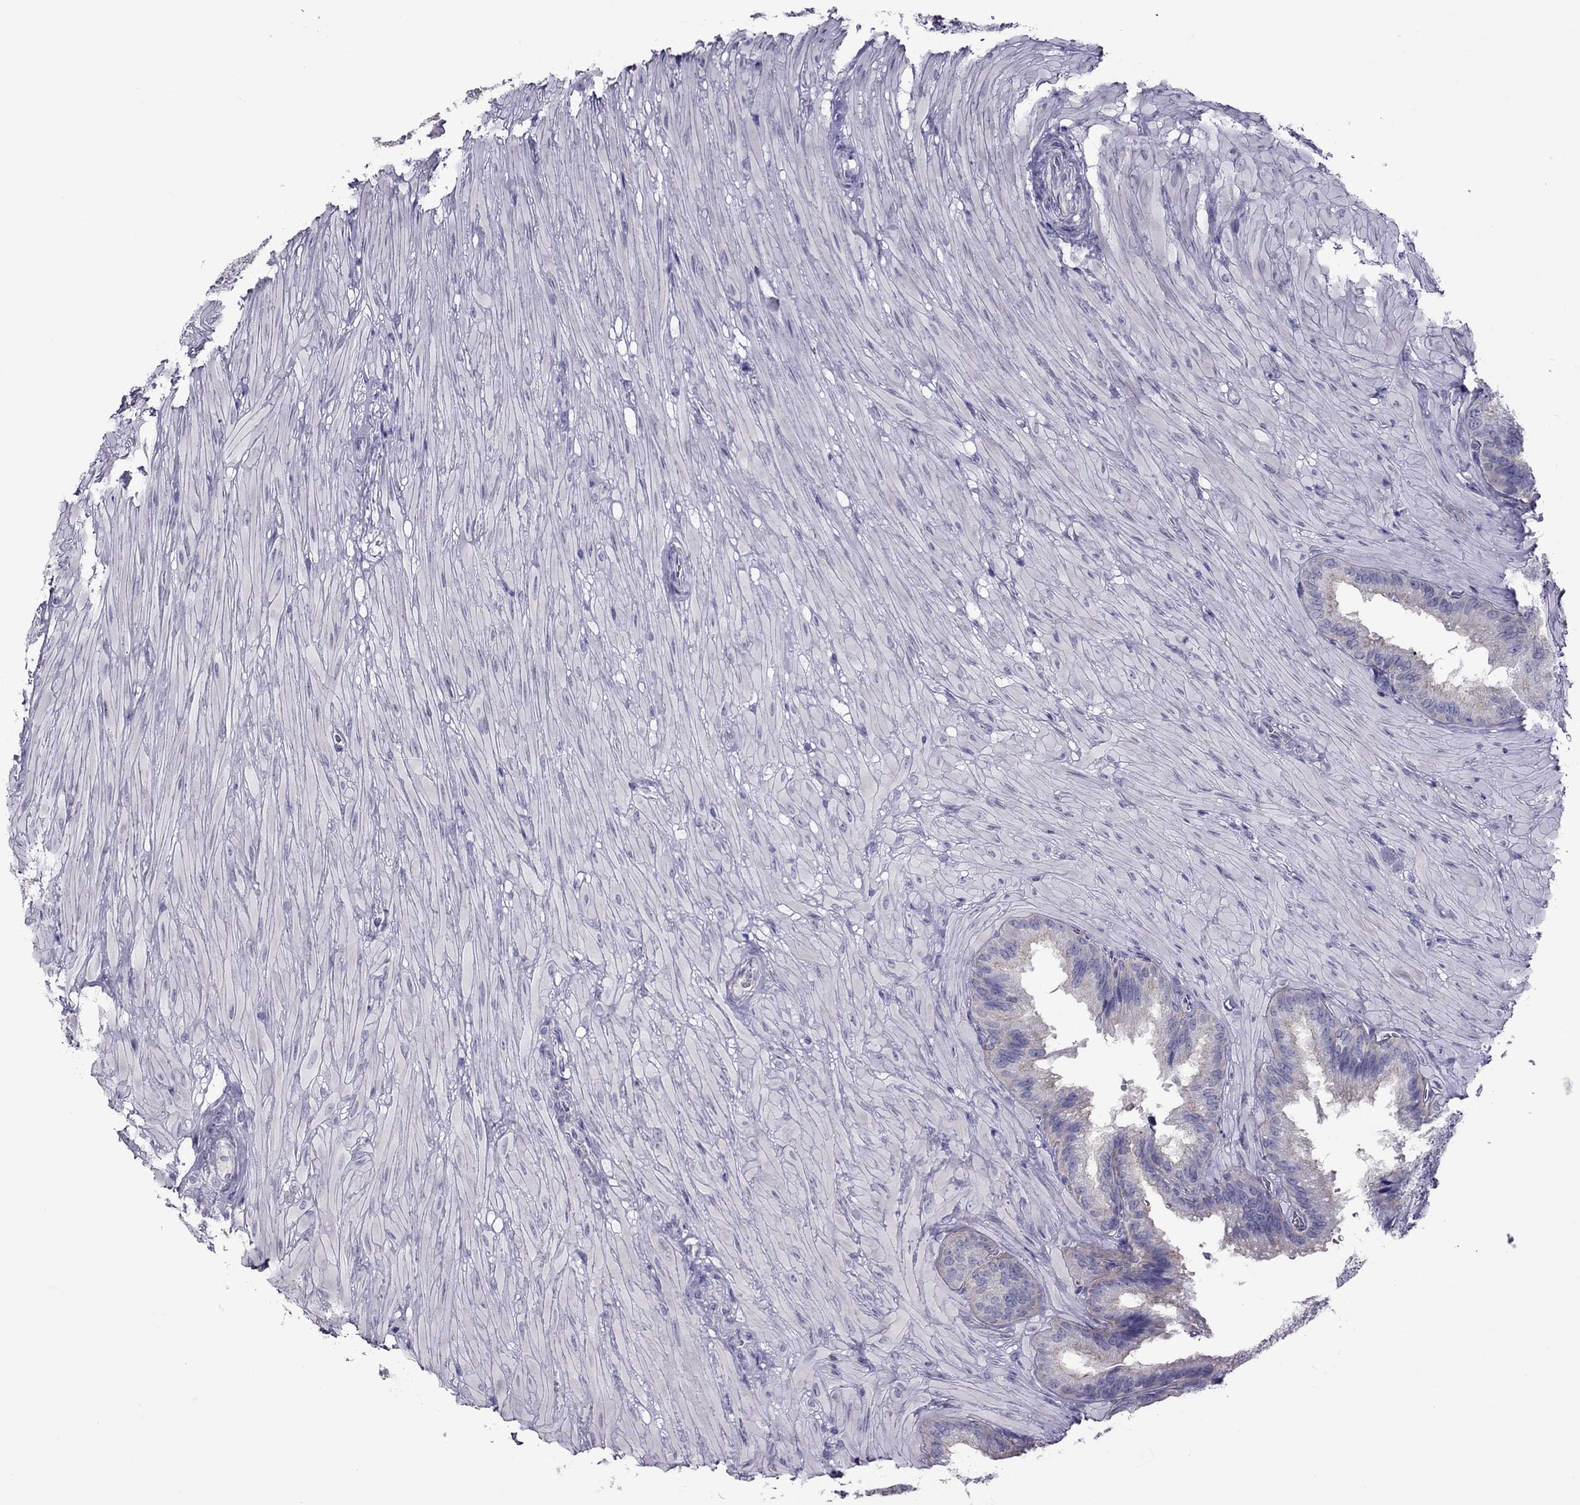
{"staining": {"intensity": "weak", "quantity": "<25%", "location": "cytoplasmic/membranous"}, "tissue": "seminal vesicle", "cell_type": "Glandular cells", "image_type": "normal", "snomed": [{"axis": "morphology", "description": "Normal tissue, NOS"}, {"axis": "topography", "description": "Seminal veicle"}], "caption": "The IHC photomicrograph has no significant positivity in glandular cells of seminal vesicle.", "gene": "TEX14", "patient": {"sex": "male", "age": 37}}